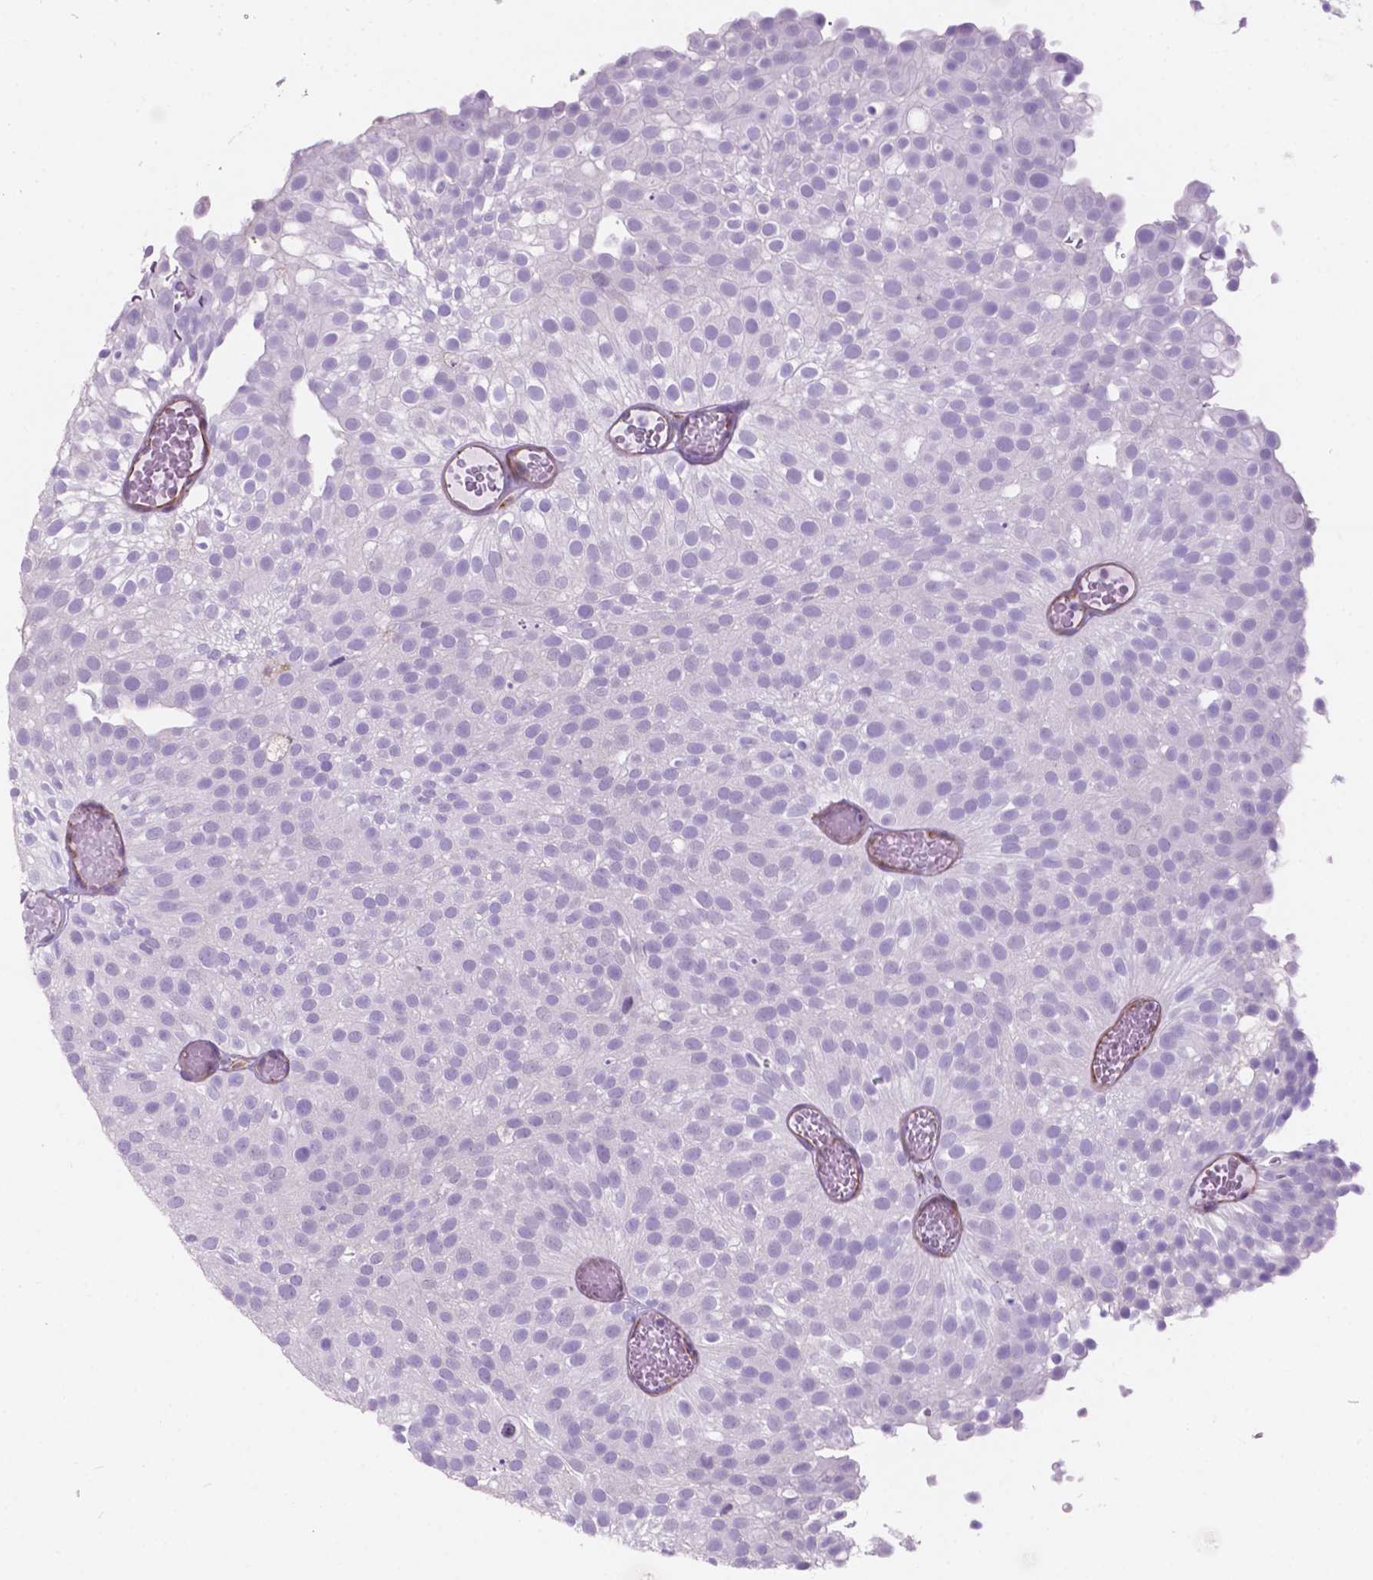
{"staining": {"intensity": "negative", "quantity": "none", "location": "none"}, "tissue": "urothelial cancer", "cell_type": "Tumor cells", "image_type": "cancer", "snomed": [{"axis": "morphology", "description": "Urothelial carcinoma, Low grade"}, {"axis": "topography", "description": "Urinary bladder"}], "caption": "This photomicrograph is of urothelial cancer stained with immunohistochemistry (IHC) to label a protein in brown with the nuclei are counter-stained blue. There is no expression in tumor cells. (Immunohistochemistry, brightfield microscopy, high magnification).", "gene": "AMOT", "patient": {"sex": "male", "age": 78}}